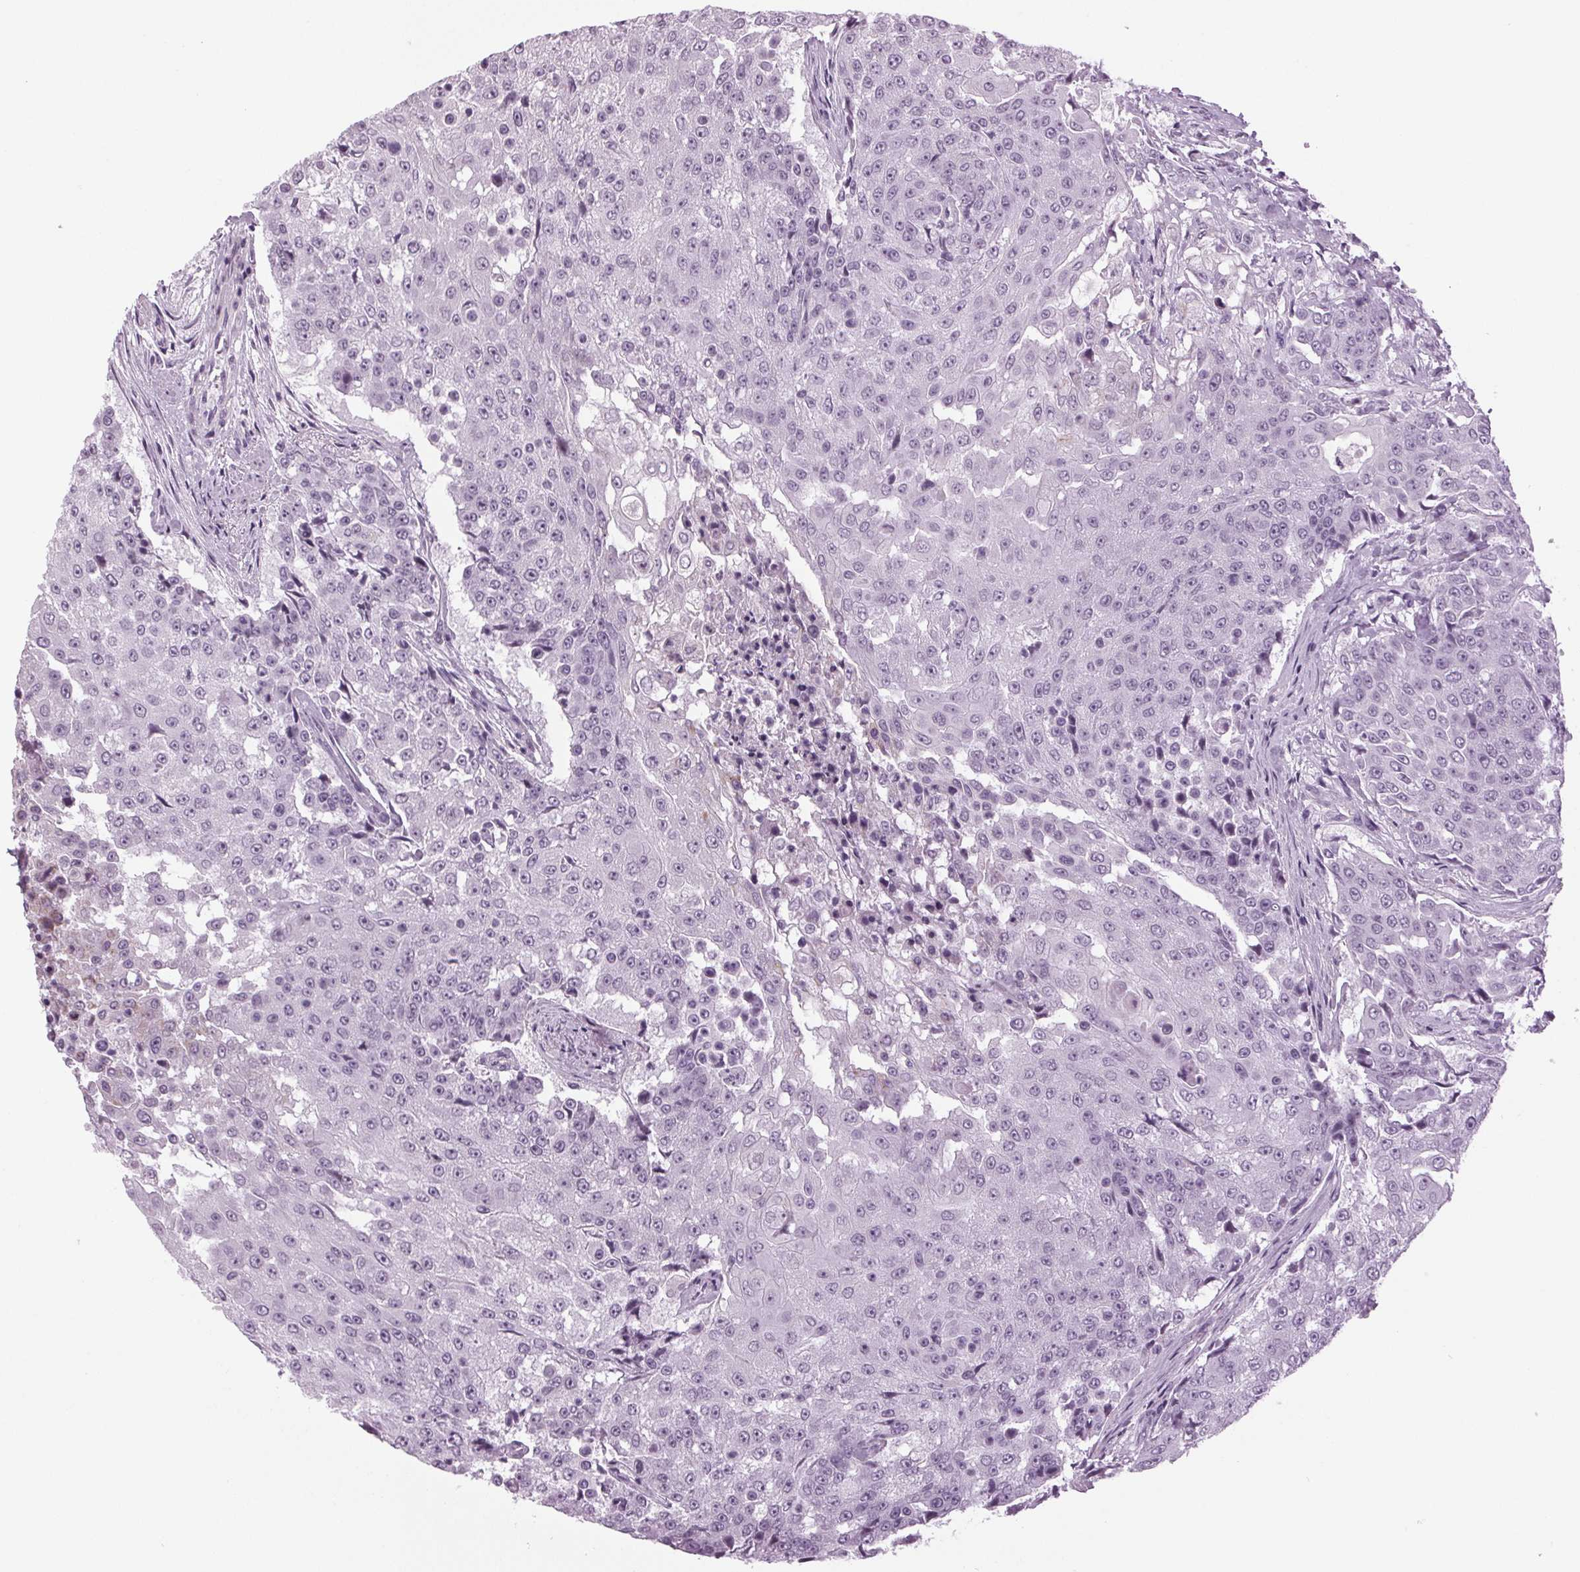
{"staining": {"intensity": "negative", "quantity": "none", "location": "none"}, "tissue": "urothelial cancer", "cell_type": "Tumor cells", "image_type": "cancer", "snomed": [{"axis": "morphology", "description": "Urothelial carcinoma, High grade"}, {"axis": "topography", "description": "Urinary bladder"}], "caption": "IHC histopathology image of human urothelial cancer stained for a protein (brown), which displays no positivity in tumor cells.", "gene": "DNAH12", "patient": {"sex": "female", "age": 63}}